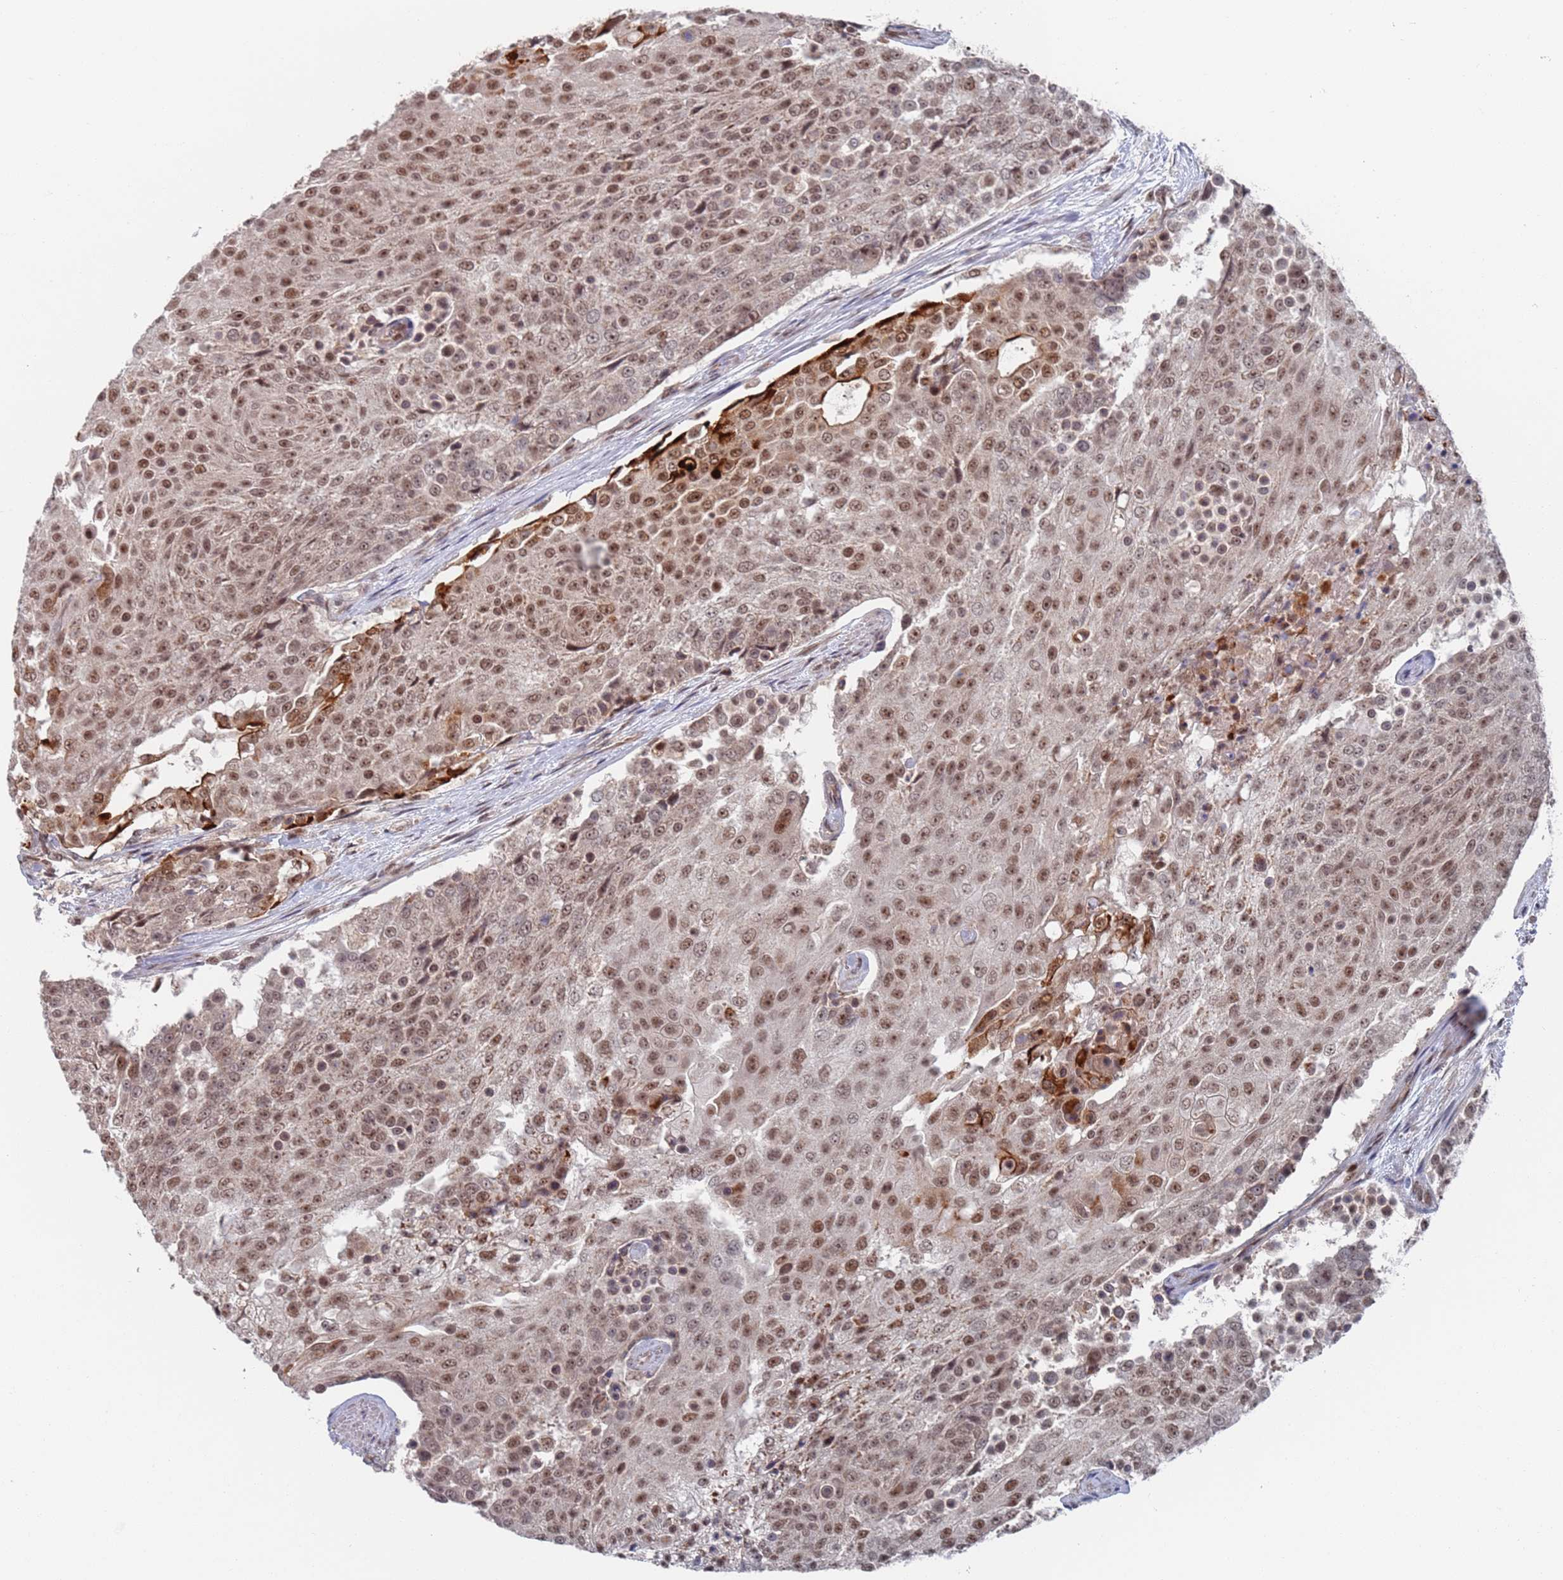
{"staining": {"intensity": "moderate", "quantity": ">75%", "location": "nuclear"}, "tissue": "urothelial cancer", "cell_type": "Tumor cells", "image_type": "cancer", "snomed": [{"axis": "morphology", "description": "Urothelial carcinoma, High grade"}, {"axis": "topography", "description": "Urinary bladder"}], "caption": "A histopathology image of human urothelial cancer stained for a protein demonstrates moderate nuclear brown staining in tumor cells.", "gene": "RPP25", "patient": {"sex": "female", "age": 63}}